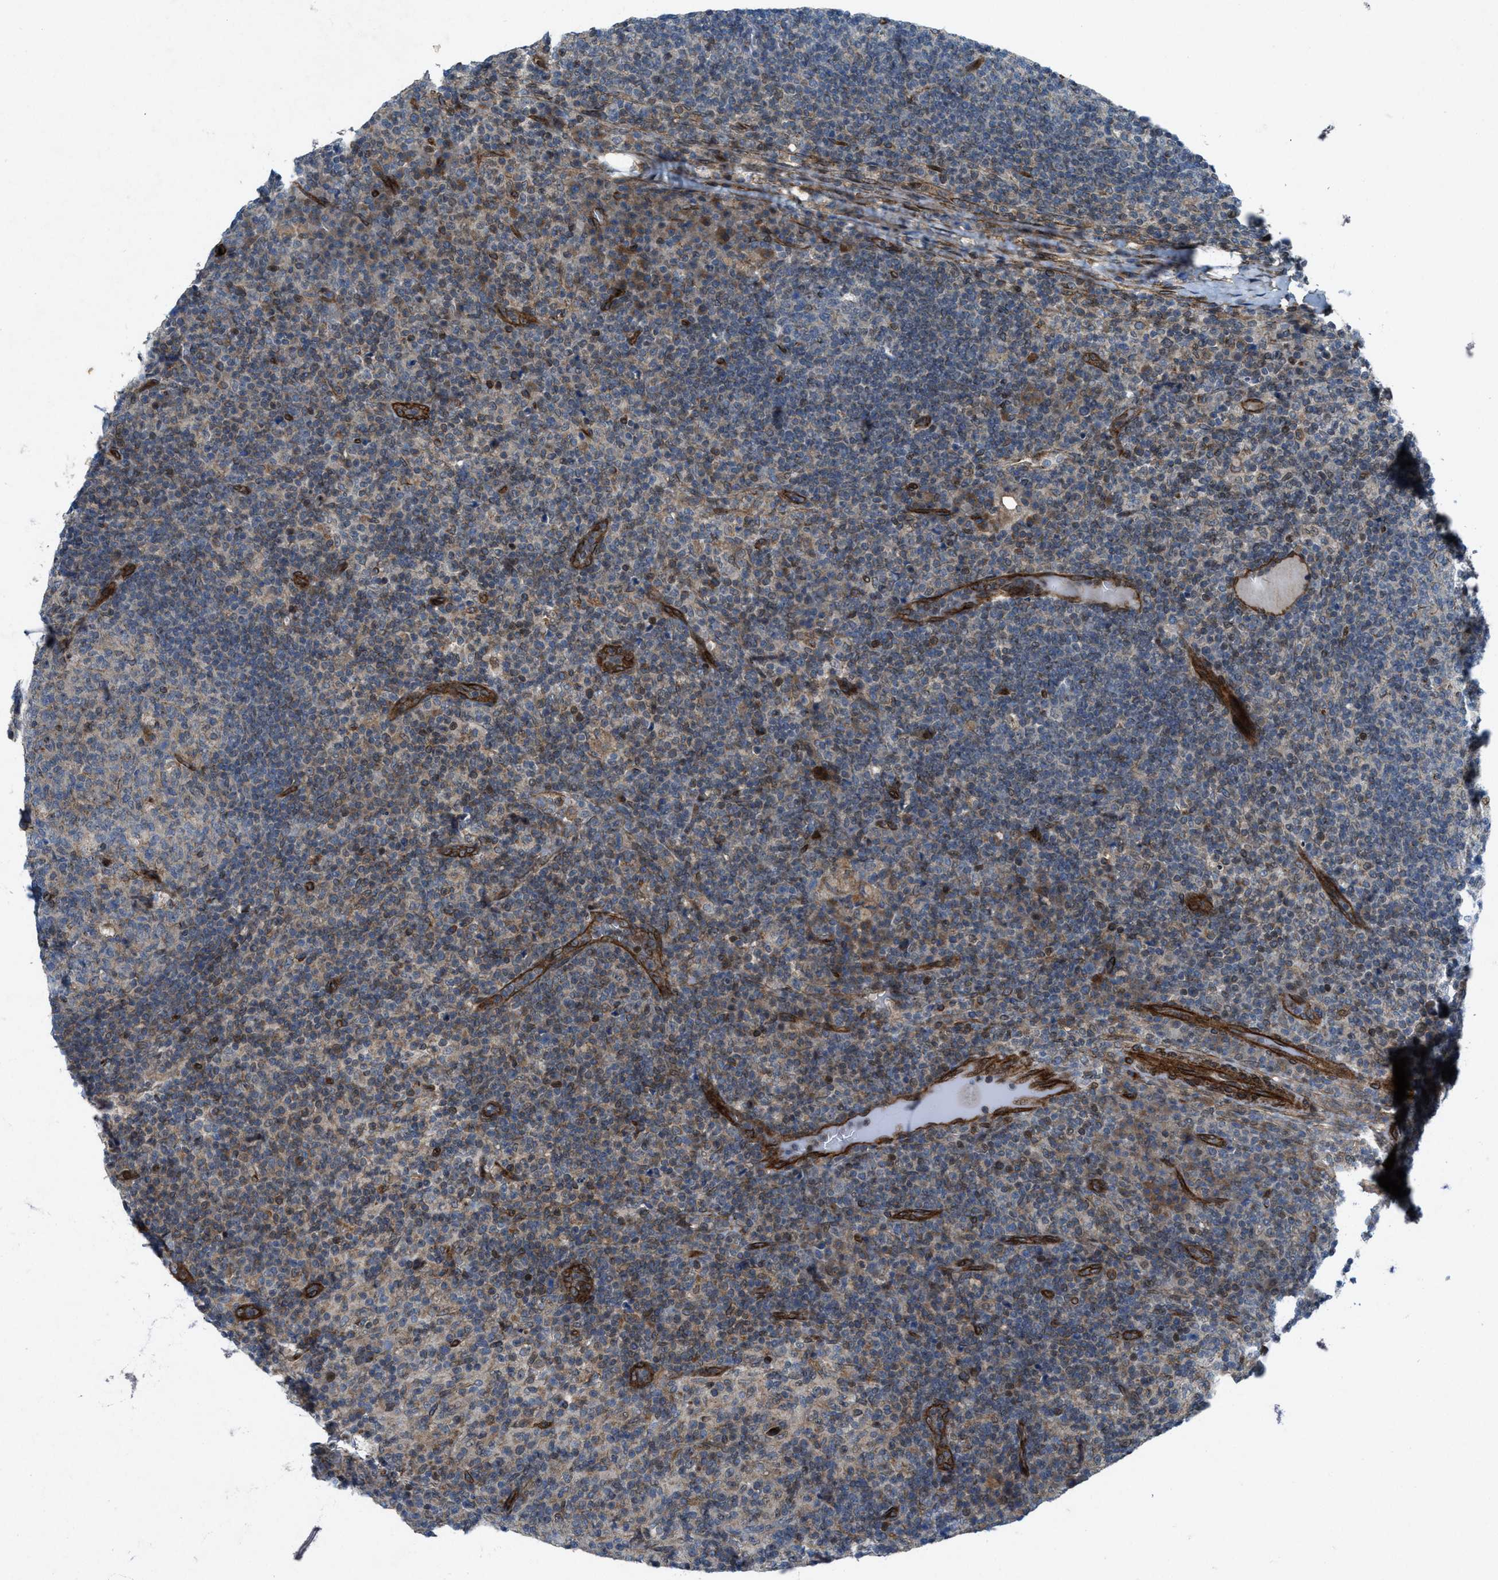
{"staining": {"intensity": "negative", "quantity": "none", "location": "none"}, "tissue": "lymph node", "cell_type": "Germinal center cells", "image_type": "normal", "snomed": [{"axis": "morphology", "description": "Normal tissue, NOS"}, {"axis": "morphology", "description": "Inflammation, NOS"}, {"axis": "topography", "description": "Lymph node"}], "caption": "Immunohistochemical staining of benign human lymph node shows no significant expression in germinal center cells.", "gene": "URGCP", "patient": {"sex": "male", "age": 55}}